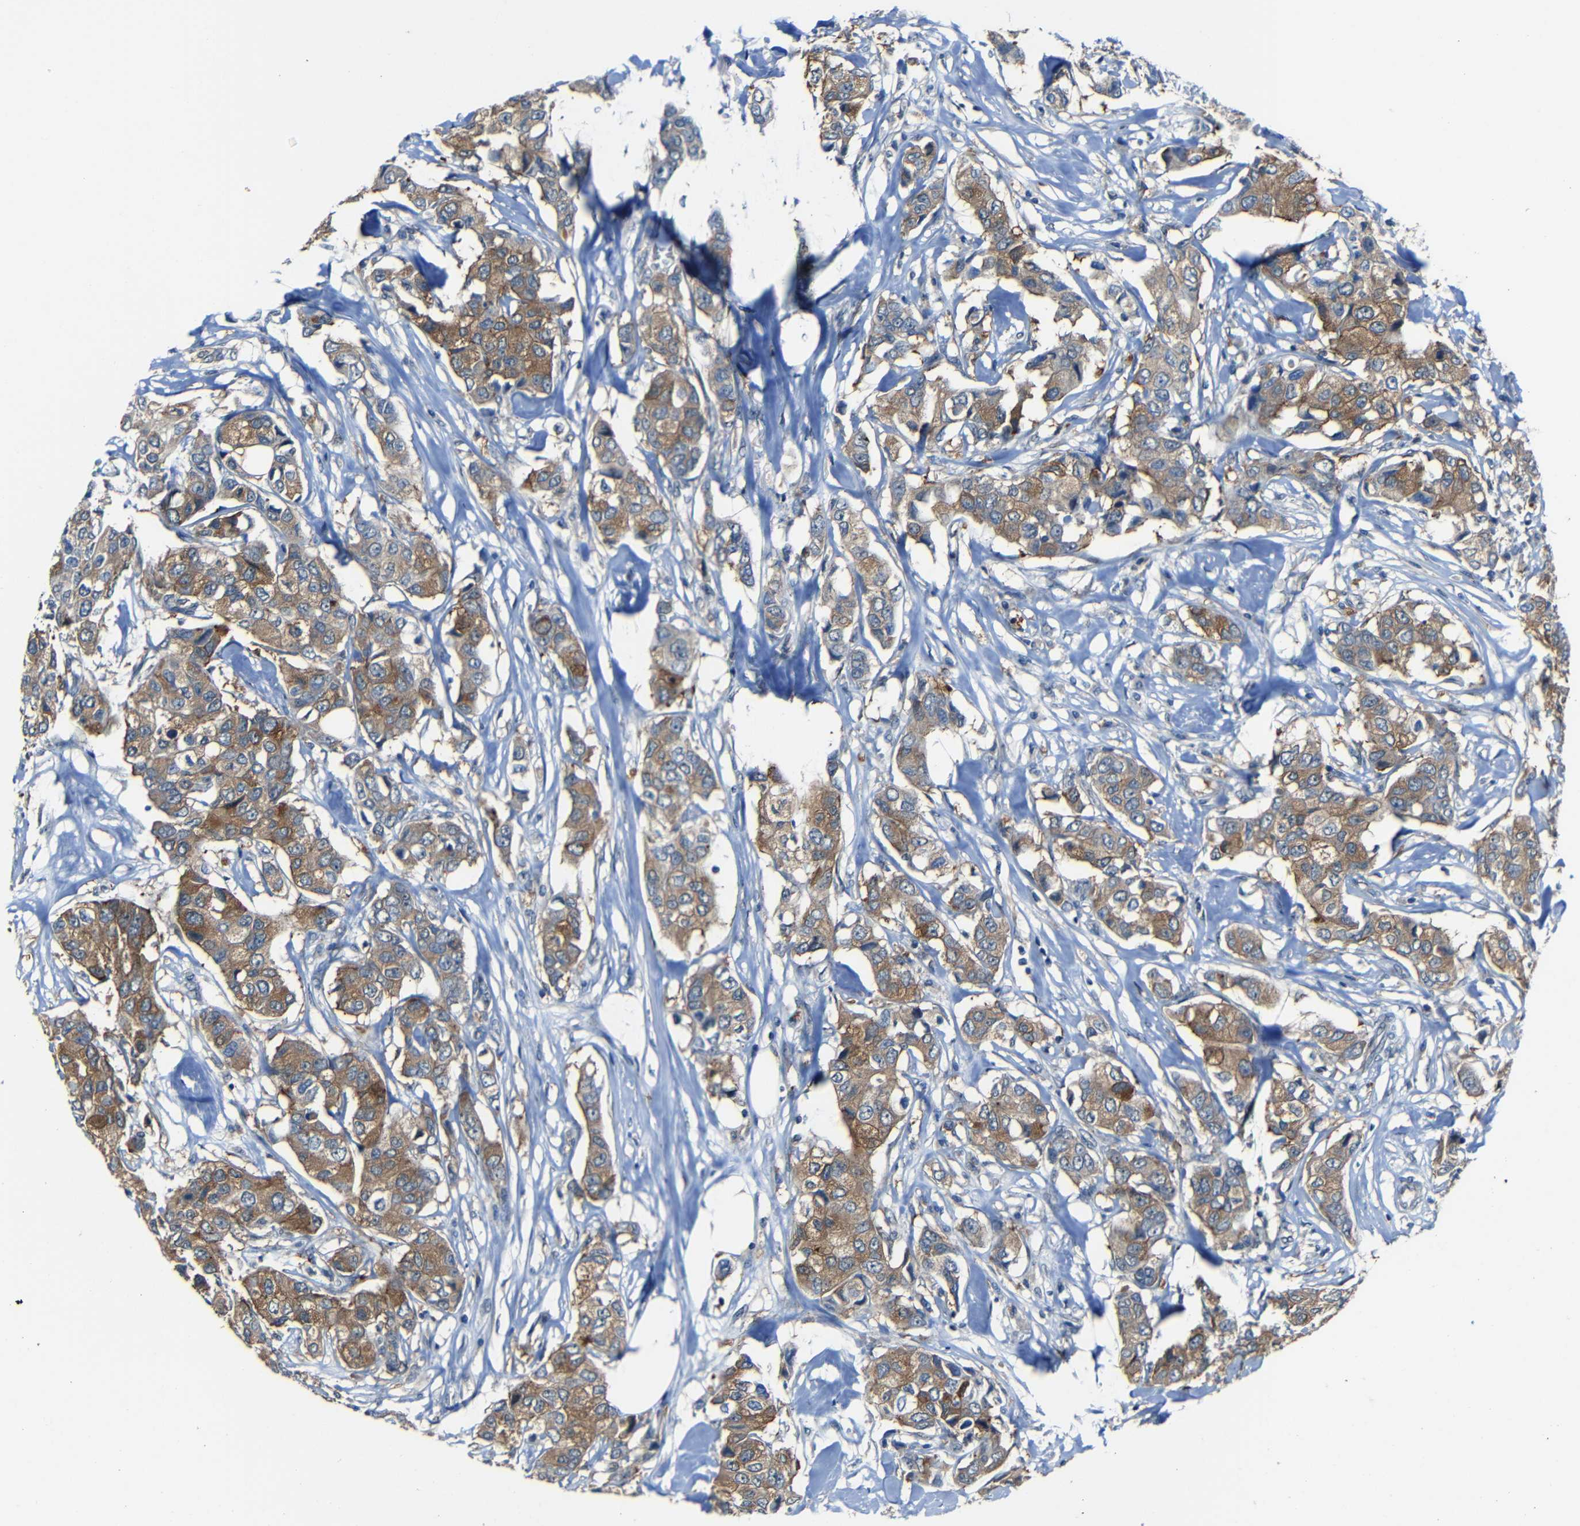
{"staining": {"intensity": "moderate", "quantity": ">75%", "location": "cytoplasmic/membranous"}, "tissue": "breast cancer", "cell_type": "Tumor cells", "image_type": "cancer", "snomed": [{"axis": "morphology", "description": "Duct carcinoma"}, {"axis": "topography", "description": "Breast"}], "caption": "Tumor cells reveal medium levels of moderate cytoplasmic/membranous expression in approximately >75% of cells in human breast infiltrating ductal carcinoma.", "gene": "DNAJC5", "patient": {"sex": "female", "age": 80}}